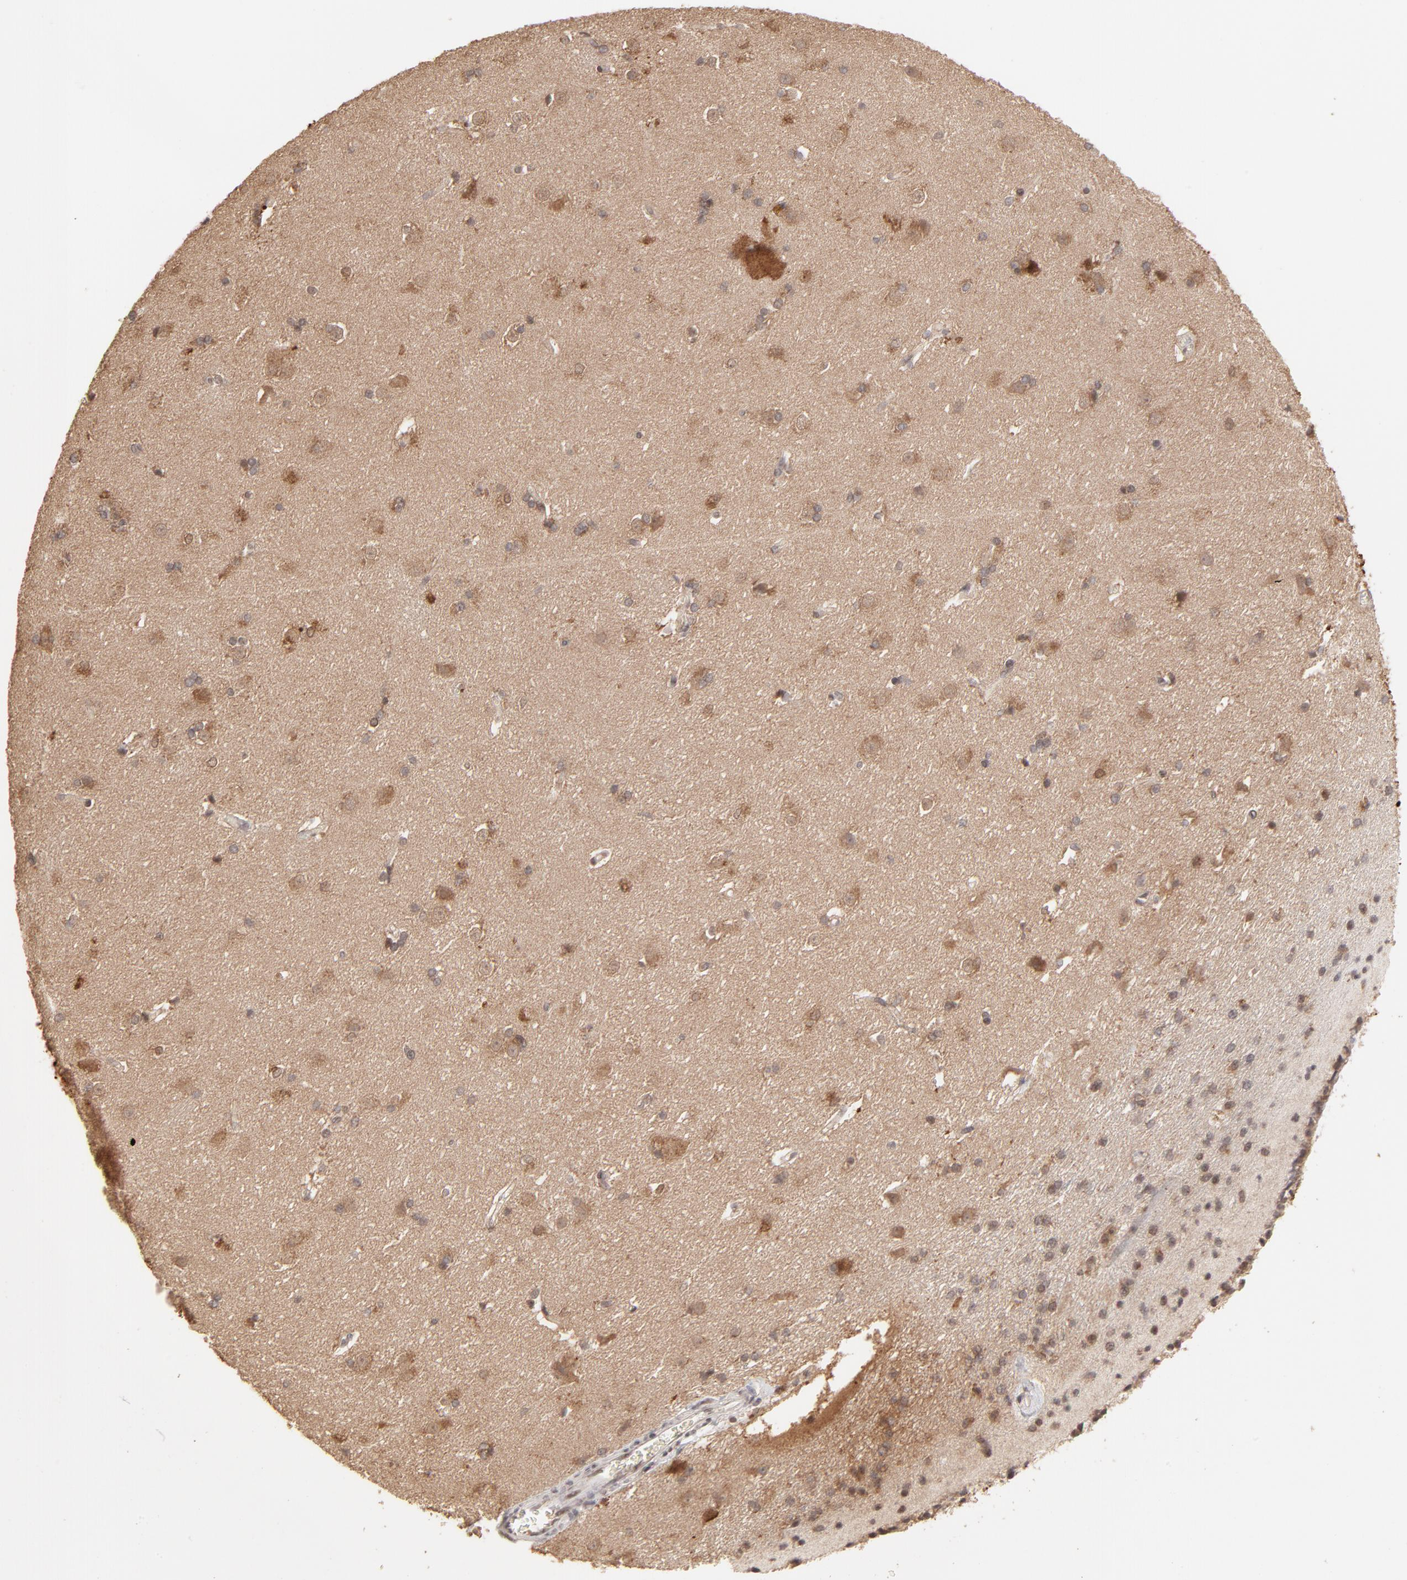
{"staining": {"intensity": "negative", "quantity": "none", "location": "none"}, "tissue": "caudate", "cell_type": "Glial cells", "image_type": "normal", "snomed": [{"axis": "morphology", "description": "Normal tissue, NOS"}, {"axis": "topography", "description": "Lateral ventricle wall"}], "caption": "Immunohistochemistry (IHC) of normal caudate exhibits no positivity in glial cells. The staining was performed using DAB (3,3'-diaminobenzidine) to visualize the protein expression in brown, while the nuclei were stained in blue with hematoxylin (Magnification: 20x).", "gene": "ARIH1", "patient": {"sex": "female", "age": 19}}